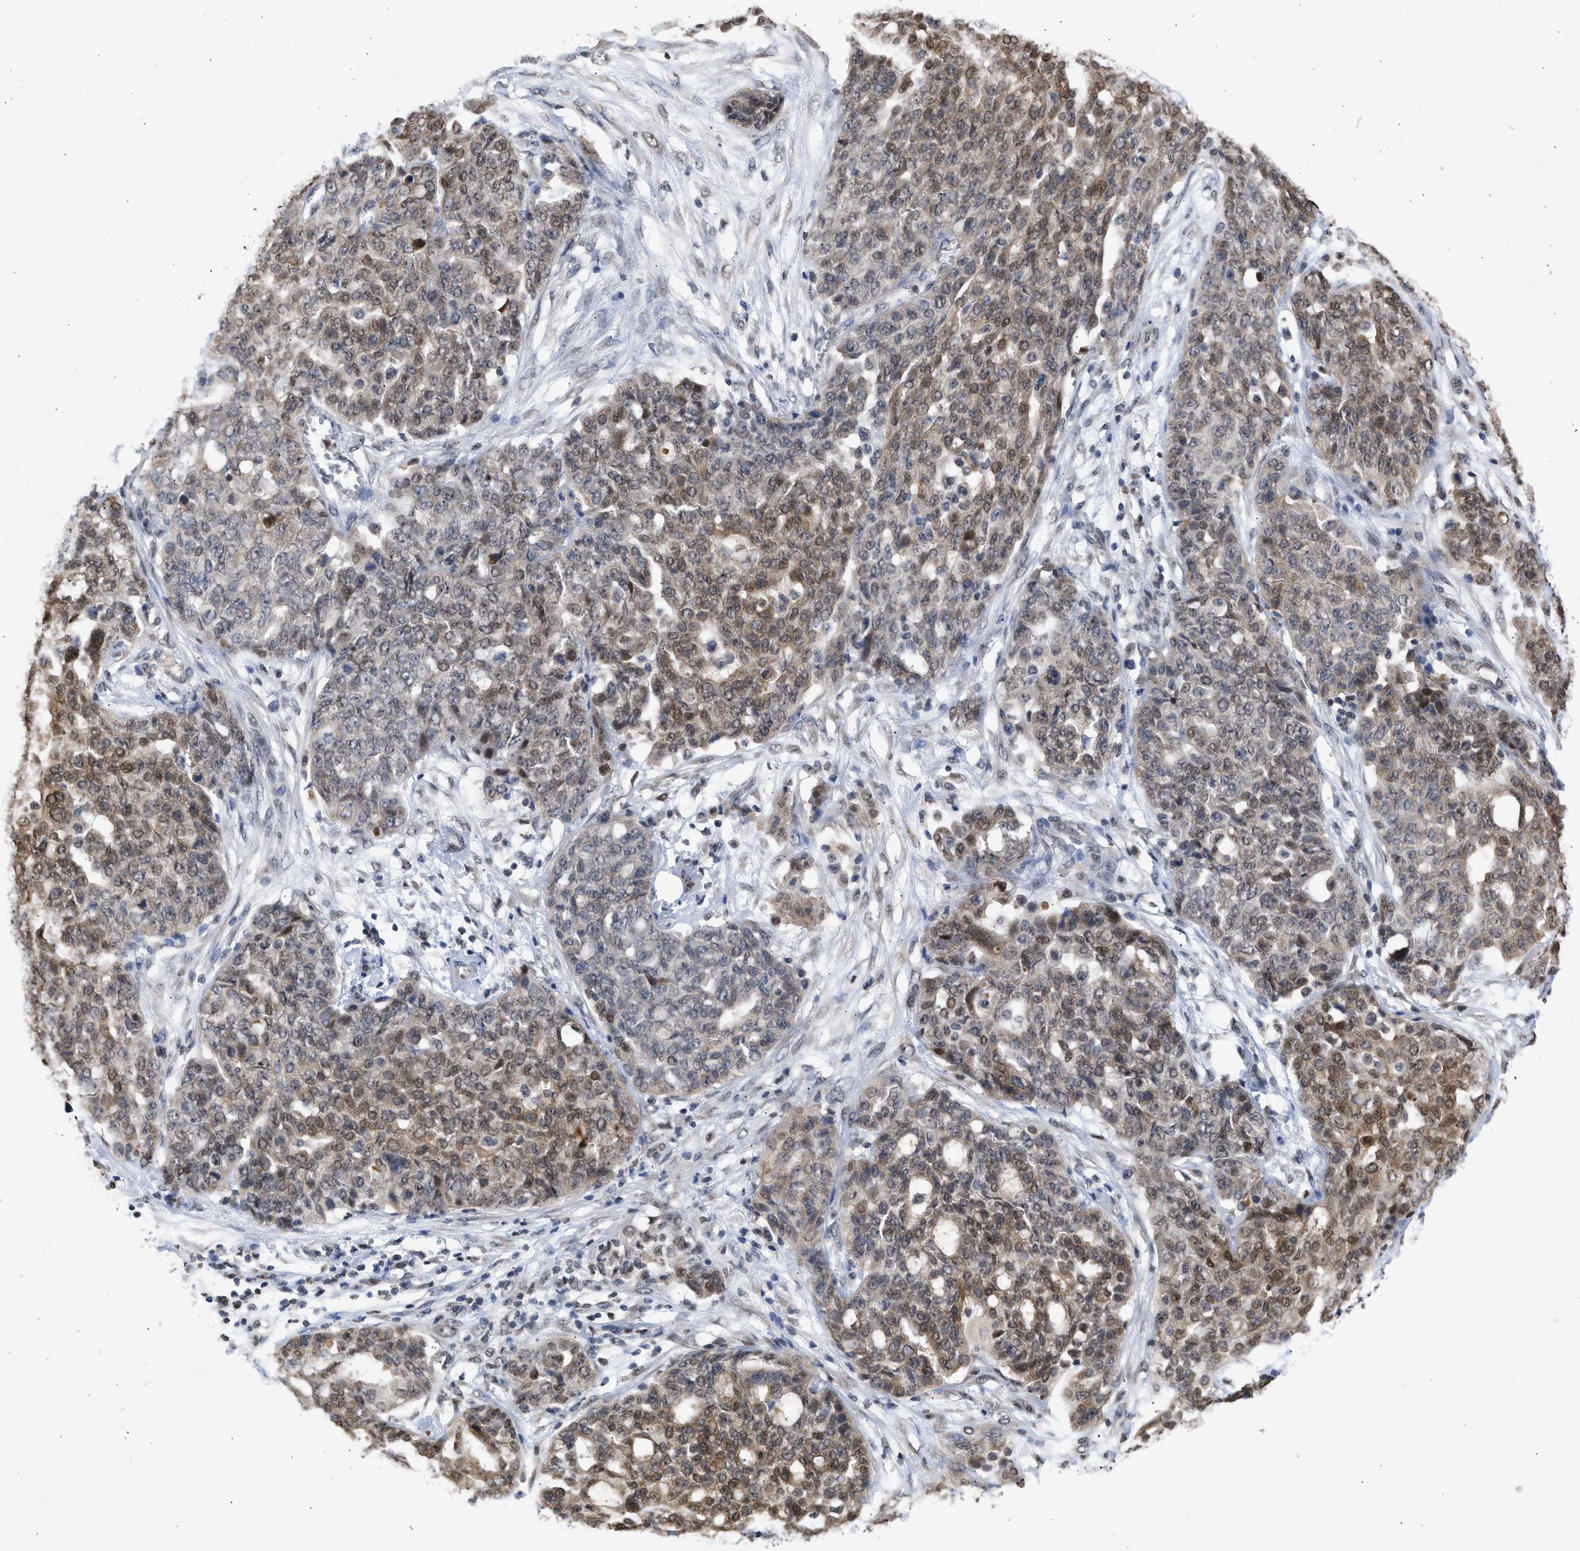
{"staining": {"intensity": "weak", "quantity": "25%-75%", "location": "cytoplasmic/membranous,nuclear"}, "tissue": "ovarian cancer", "cell_type": "Tumor cells", "image_type": "cancer", "snomed": [{"axis": "morphology", "description": "Cystadenocarcinoma, serous, NOS"}, {"axis": "topography", "description": "Soft tissue"}, {"axis": "topography", "description": "Ovary"}], "caption": "Immunohistochemistry (IHC) image of human ovarian cancer (serous cystadenocarcinoma) stained for a protein (brown), which demonstrates low levels of weak cytoplasmic/membranous and nuclear positivity in about 25%-75% of tumor cells.", "gene": "NUP35", "patient": {"sex": "female", "age": 57}}